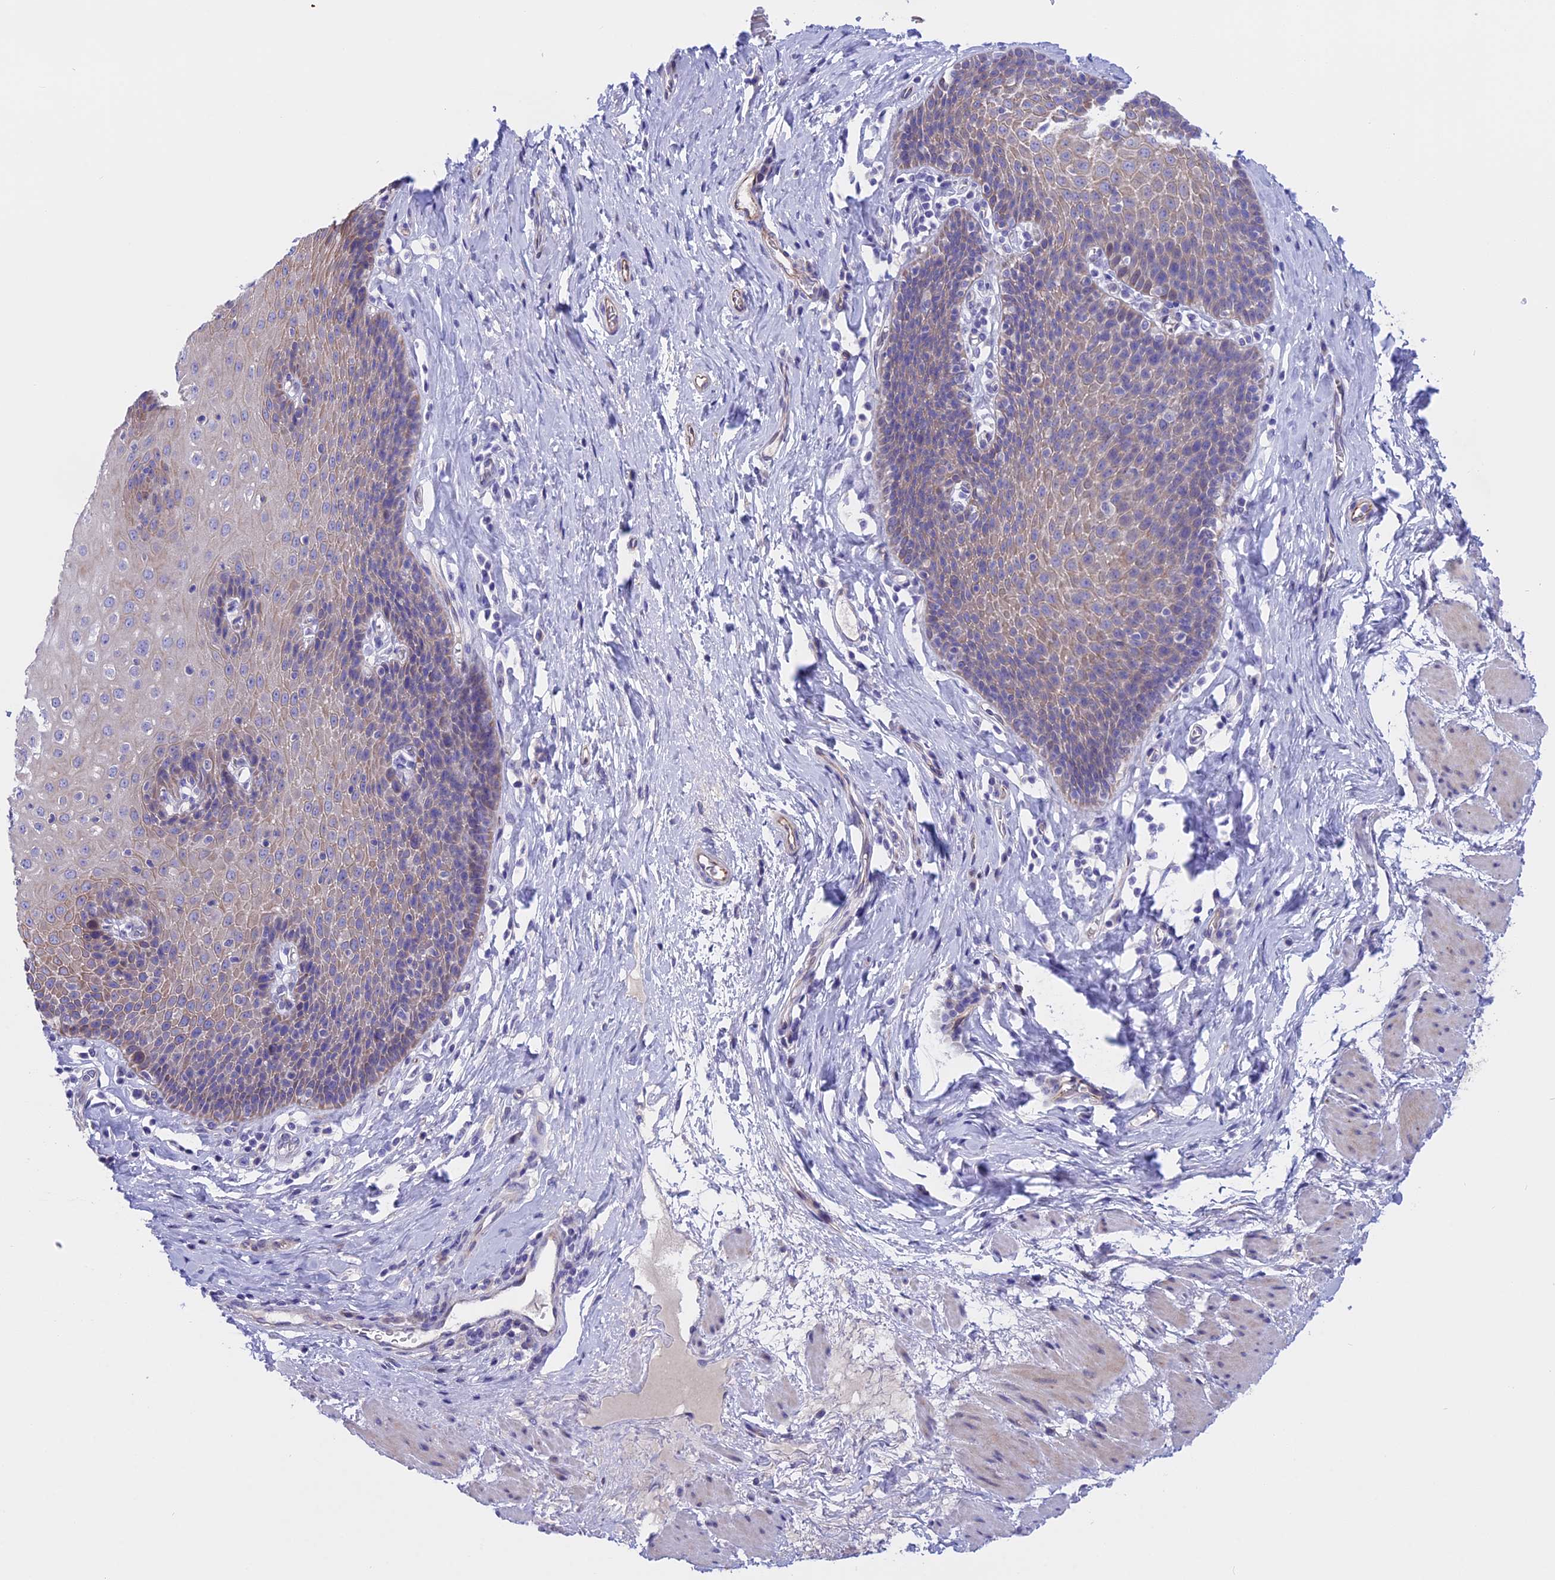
{"staining": {"intensity": "weak", "quantity": "25%-75%", "location": "cytoplasmic/membranous"}, "tissue": "esophagus", "cell_type": "Squamous epithelial cells", "image_type": "normal", "snomed": [{"axis": "morphology", "description": "Normal tissue, NOS"}, {"axis": "topography", "description": "Esophagus"}], "caption": "A high-resolution histopathology image shows IHC staining of normal esophagus, which displays weak cytoplasmic/membranous positivity in approximately 25%-75% of squamous epithelial cells.", "gene": "TMEM138", "patient": {"sex": "female", "age": 61}}